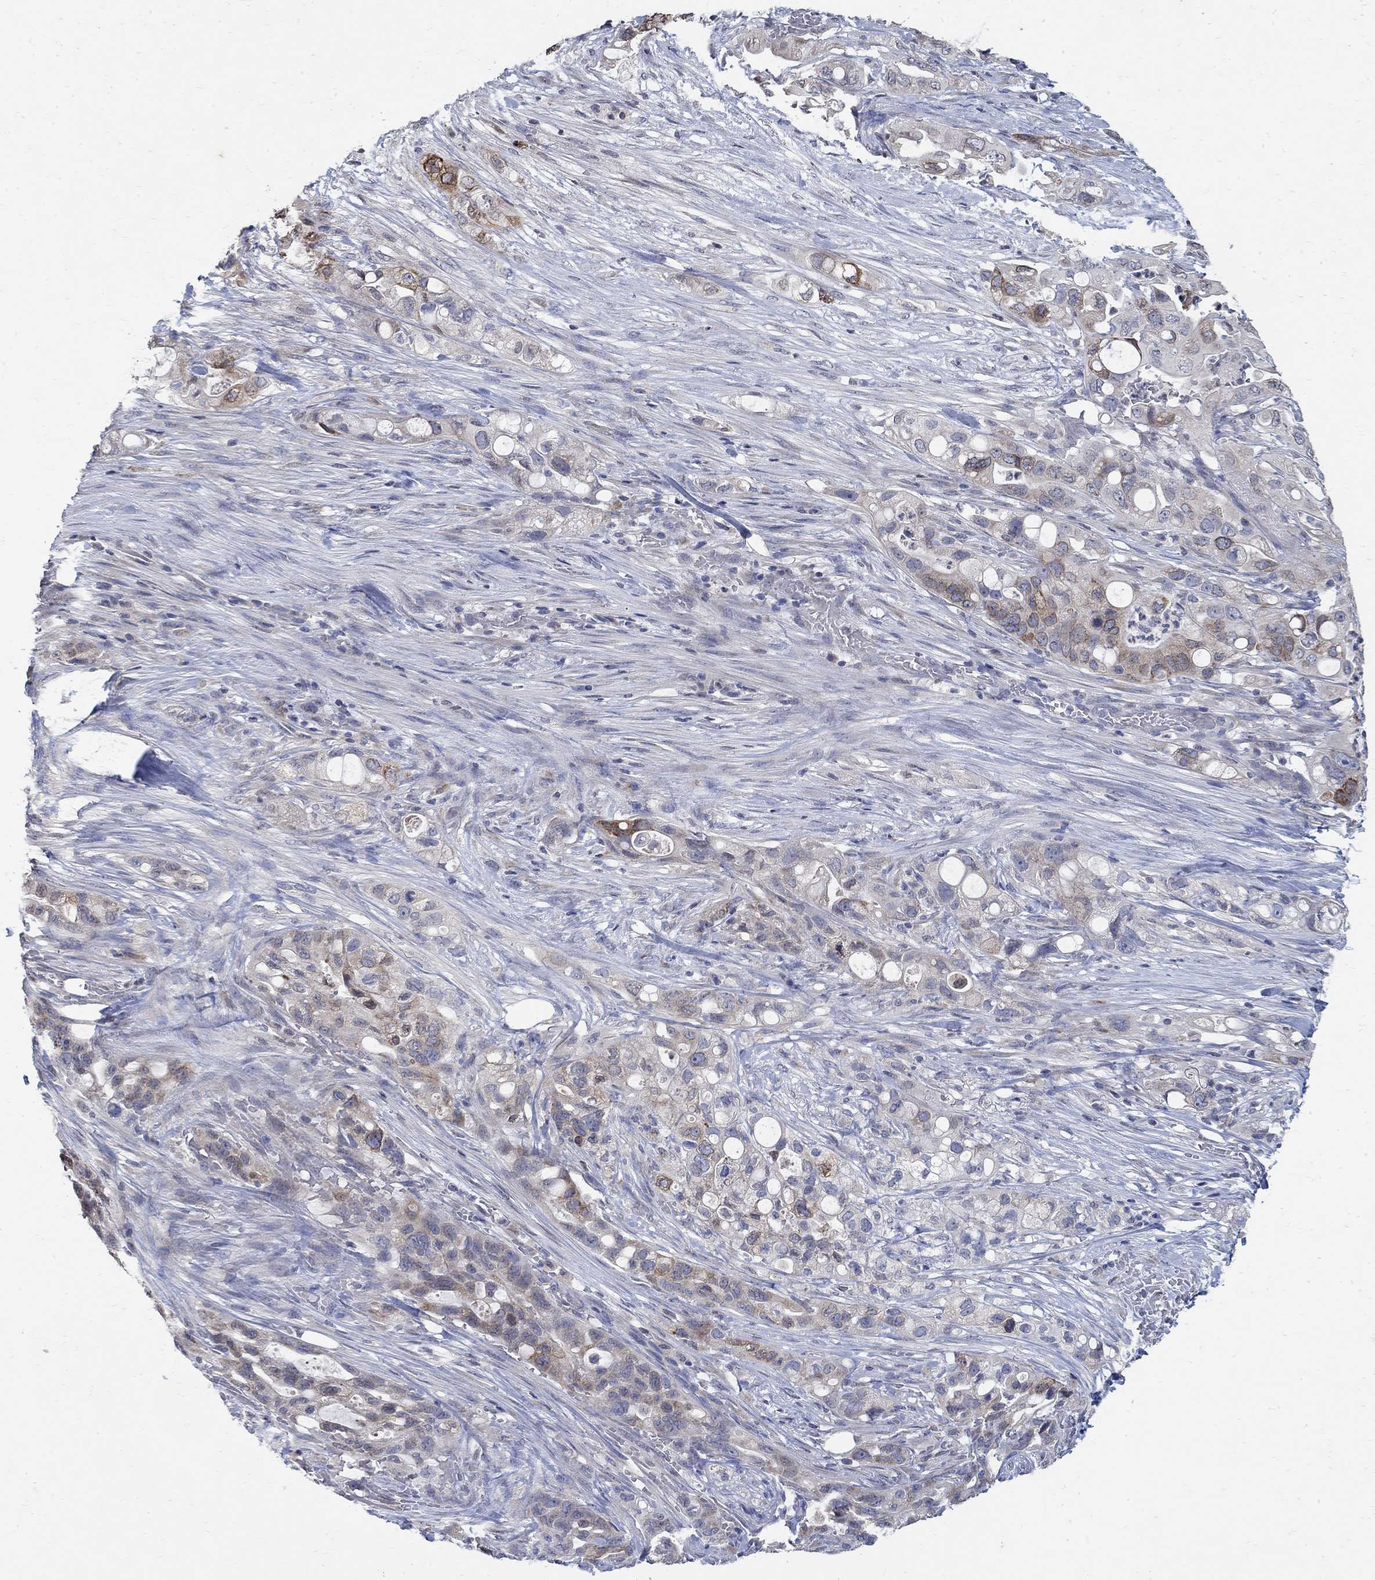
{"staining": {"intensity": "negative", "quantity": "none", "location": "none"}, "tissue": "pancreatic cancer", "cell_type": "Tumor cells", "image_type": "cancer", "snomed": [{"axis": "morphology", "description": "Adenocarcinoma, NOS"}, {"axis": "topography", "description": "Pancreas"}], "caption": "A high-resolution histopathology image shows immunohistochemistry (IHC) staining of pancreatic cancer (adenocarcinoma), which shows no significant positivity in tumor cells.", "gene": "TMEM169", "patient": {"sex": "female", "age": 72}}